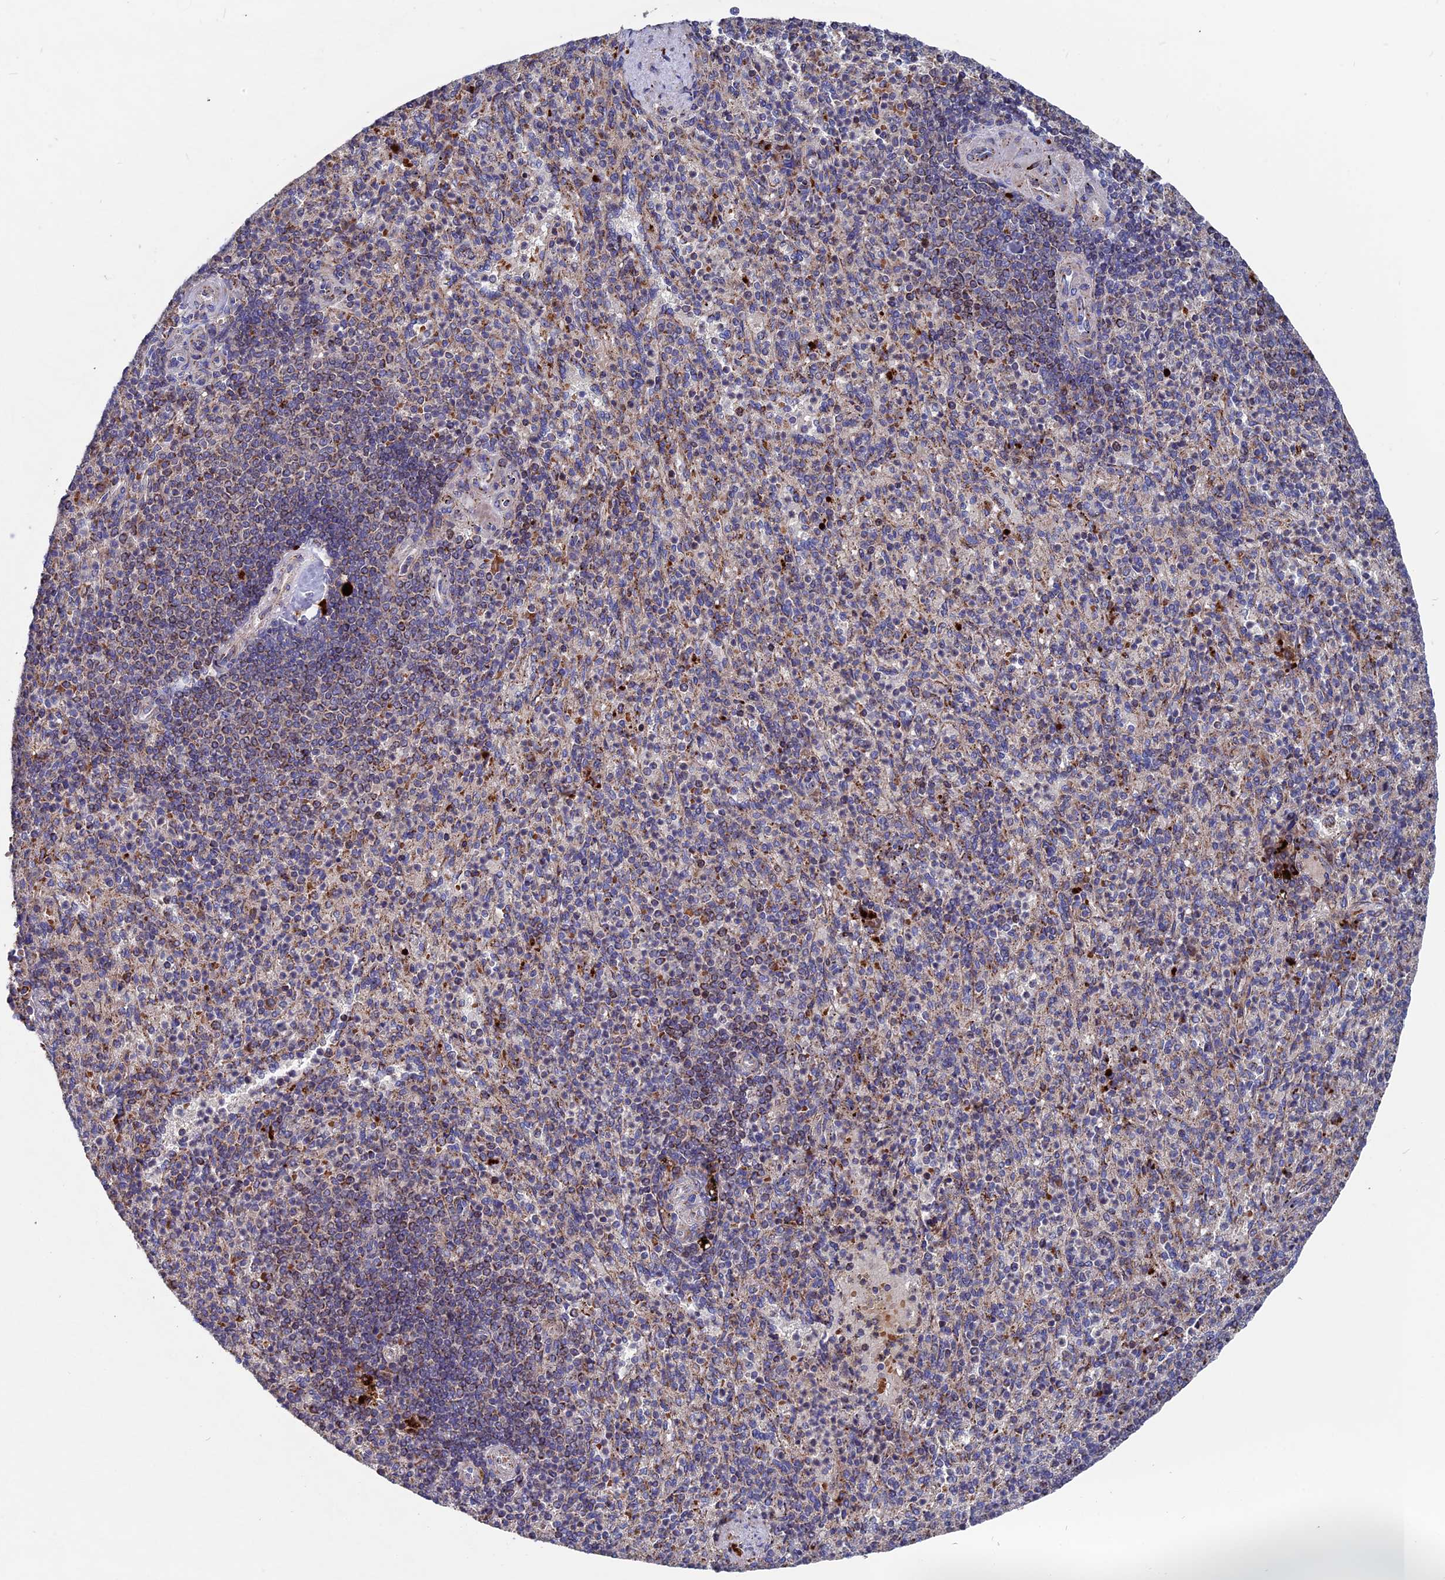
{"staining": {"intensity": "moderate", "quantity": "25%-75%", "location": "cytoplasmic/membranous"}, "tissue": "spleen", "cell_type": "Cells in red pulp", "image_type": "normal", "snomed": [{"axis": "morphology", "description": "Normal tissue, NOS"}, {"axis": "topography", "description": "Spleen"}], "caption": "Cells in red pulp display medium levels of moderate cytoplasmic/membranous staining in approximately 25%-75% of cells in unremarkable spleen. The protein of interest is stained brown, and the nuclei are stained in blue (DAB (3,3'-diaminobenzidine) IHC with brightfield microscopy, high magnification).", "gene": "TGFA", "patient": {"sex": "female", "age": 74}}